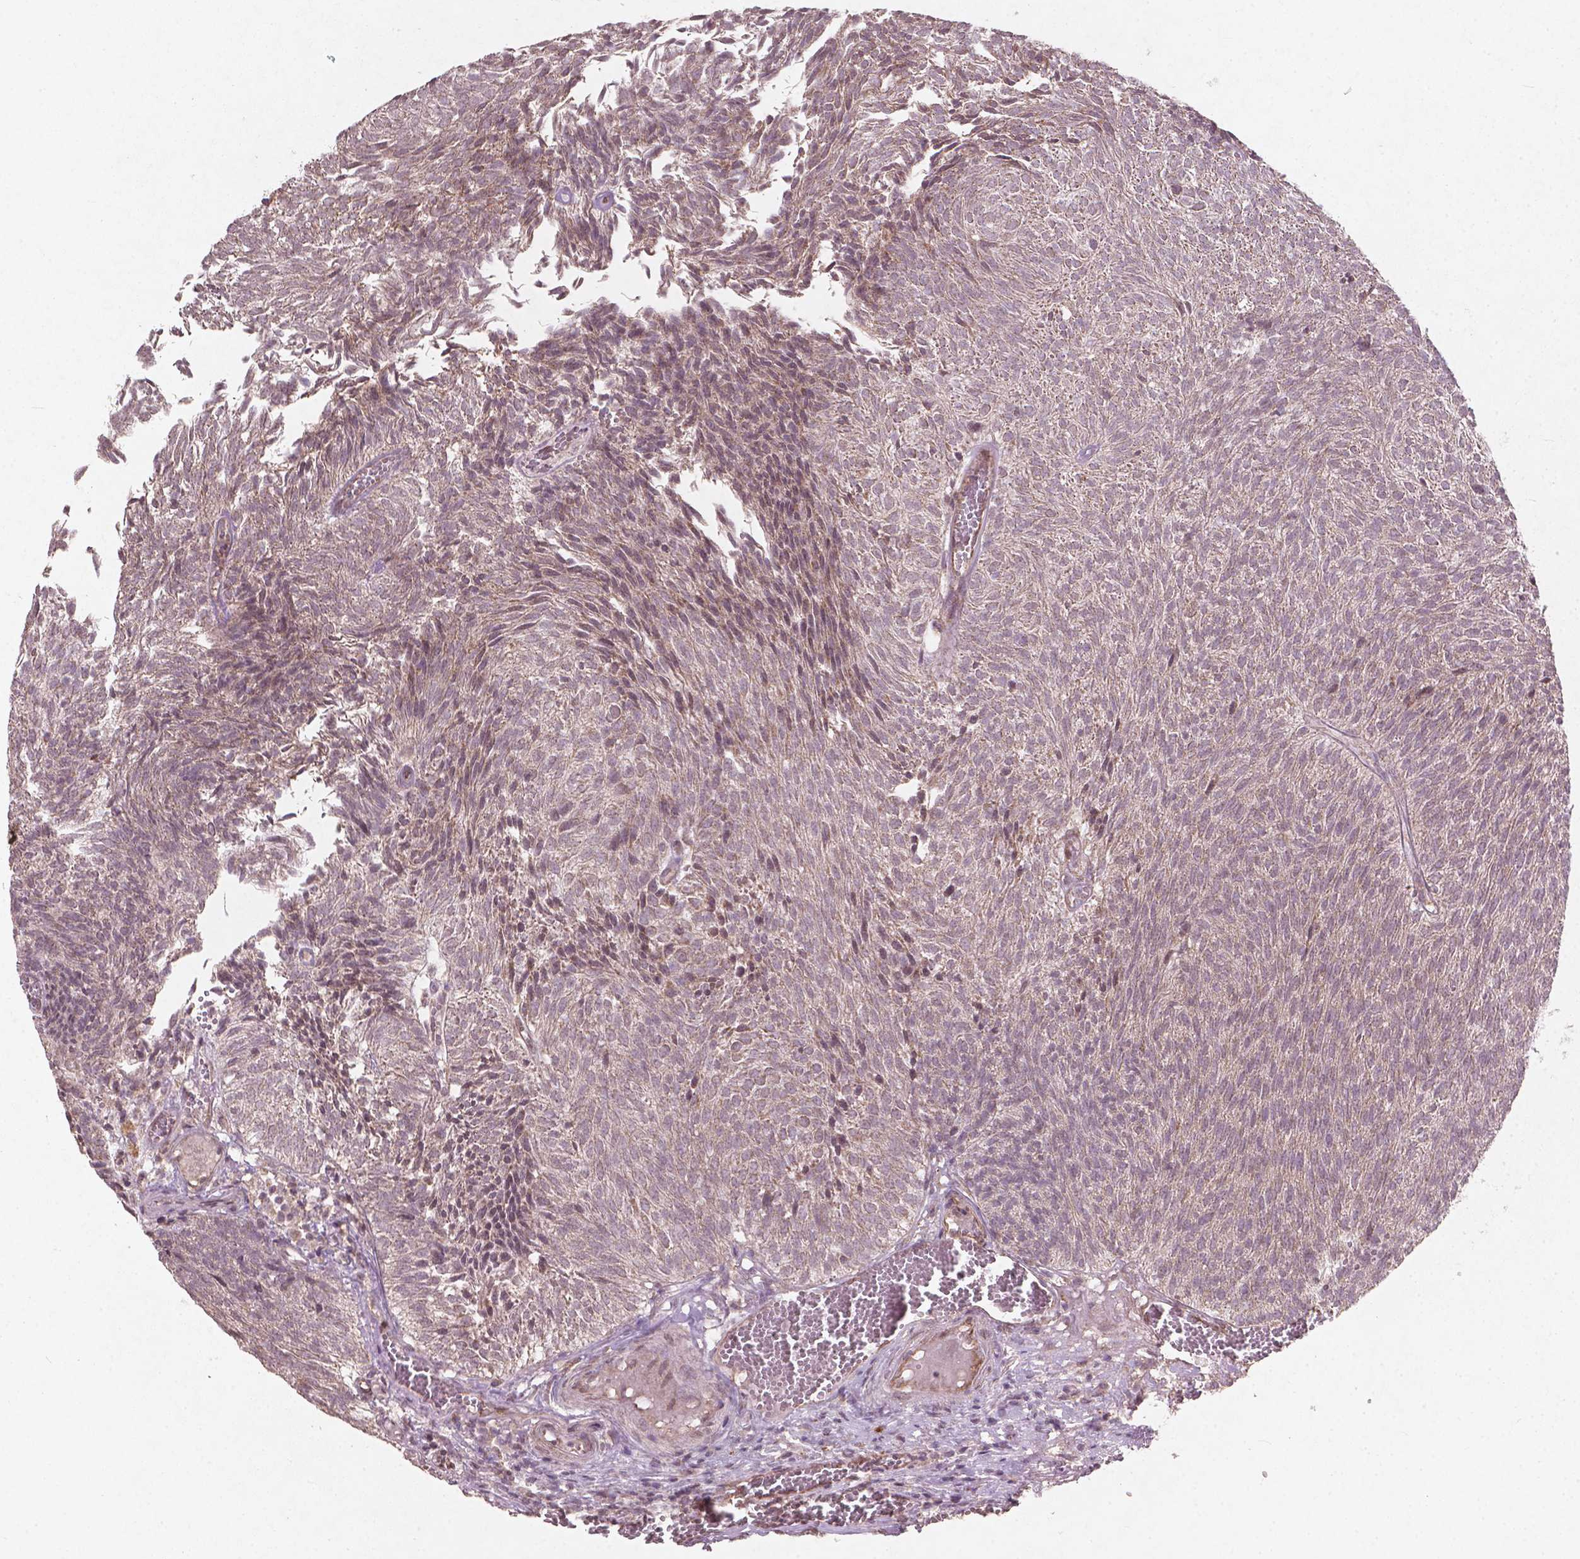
{"staining": {"intensity": "negative", "quantity": "none", "location": "none"}, "tissue": "urothelial cancer", "cell_type": "Tumor cells", "image_type": "cancer", "snomed": [{"axis": "morphology", "description": "Urothelial carcinoma, Low grade"}, {"axis": "topography", "description": "Urinary bladder"}], "caption": "This is a histopathology image of immunohistochemistry staining of urothelial carcinoma (low-grade), which shows no expression in tumor cells.", "gene": "SMAD2", "patient": {"sex": "male", "age": 77}}